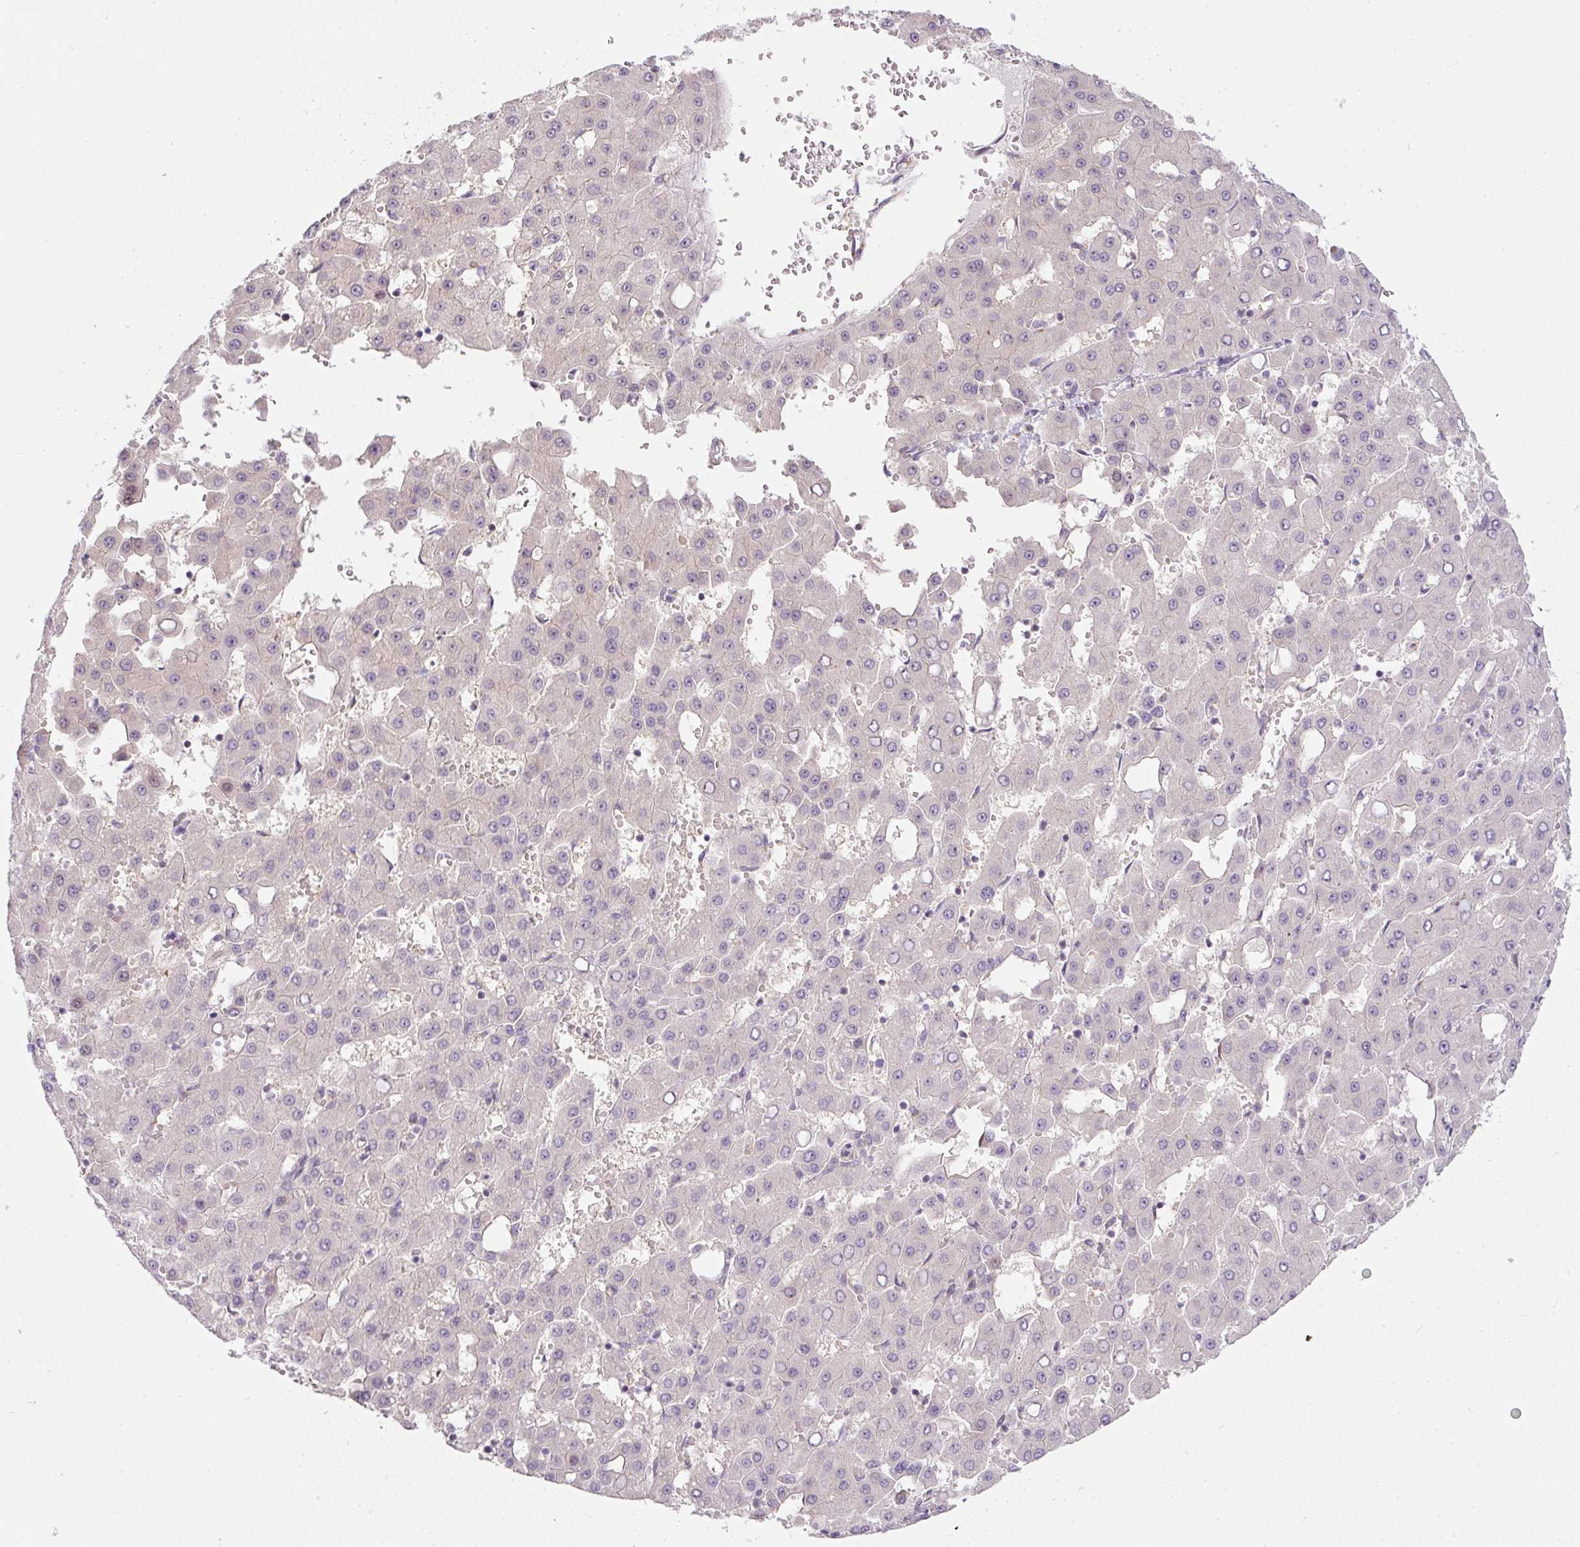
{"staining": {"intensity": "negative", "quantity": "none", "location": "none"}, "tissue": "liver cancer", "cell_type": "Tumor cells", "image_type": "cancer", "snomed": [{"axis": "morphology", "description": "Carcinoma, Hepatocellular, NOS"}, {"axis": "topography", "description": "Liver"}], "caption": "Liver cancer (hepatocellular carcinoma) was stained to show a protein in brown. There is no significant staining in tumor cells.", "gene": "MLX", "patient": {"sex": "male", "age": 47}}